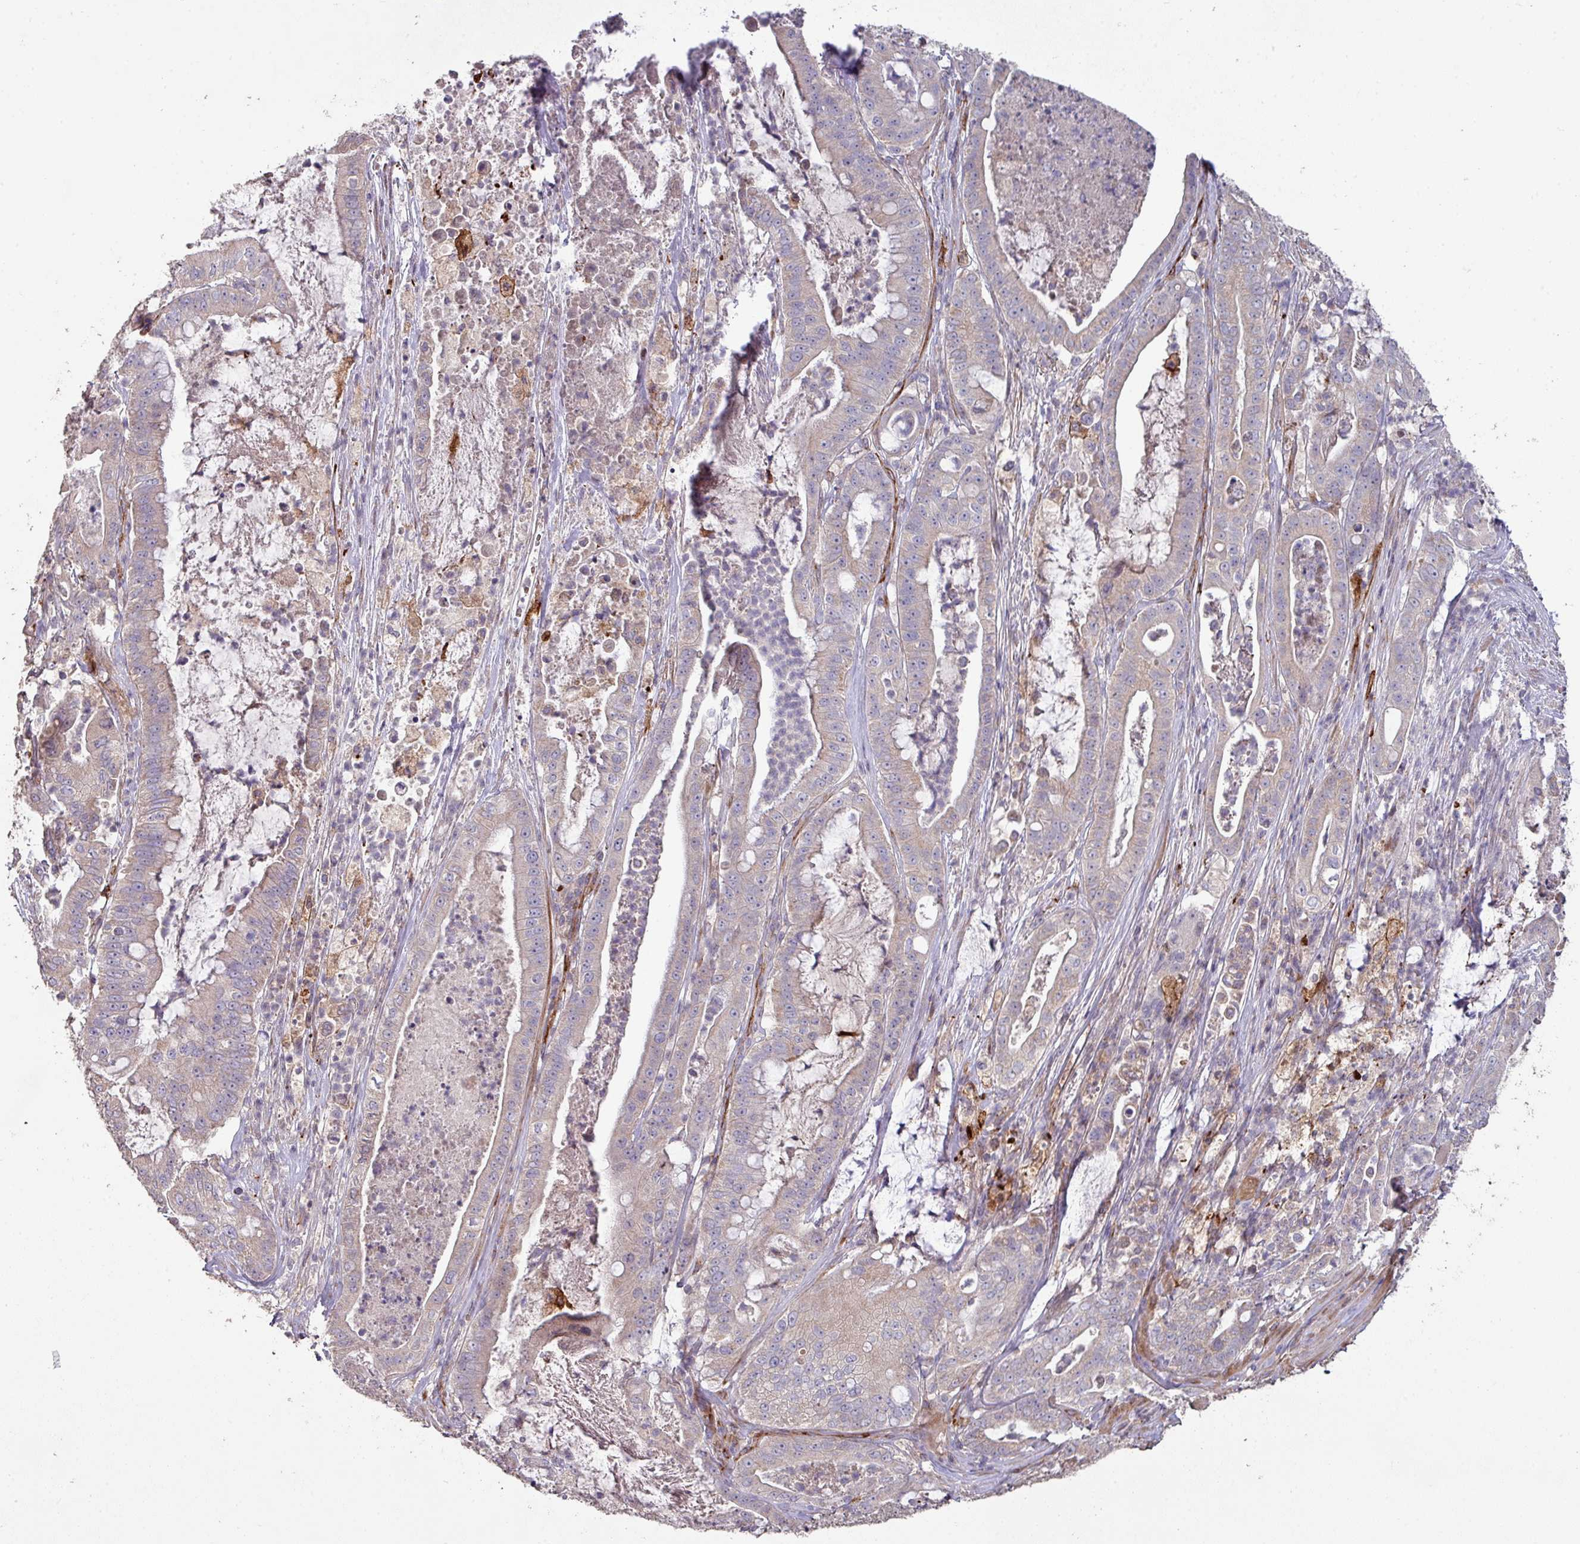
{"staining": {"intensity": "weak", "quantity": "<25%", "location": "cytoplasmic/membranous"}, "tissue": "pancreatic cancer", "cell_type": "Tumor cells", "image_type": "cancer", "snomed": [{"axis": "morphology", "description": "Adenocarcinoma, NOS"}, {"axis": "topography", "description": "Pancreas"}], "caption": "Adenocarcinoma (pancreatic) stained for a protein using immunohistochemistry reveals no expression tumor cells.", "gene": "RPL23A", "patient": {"sex": "male", "age": 71}}